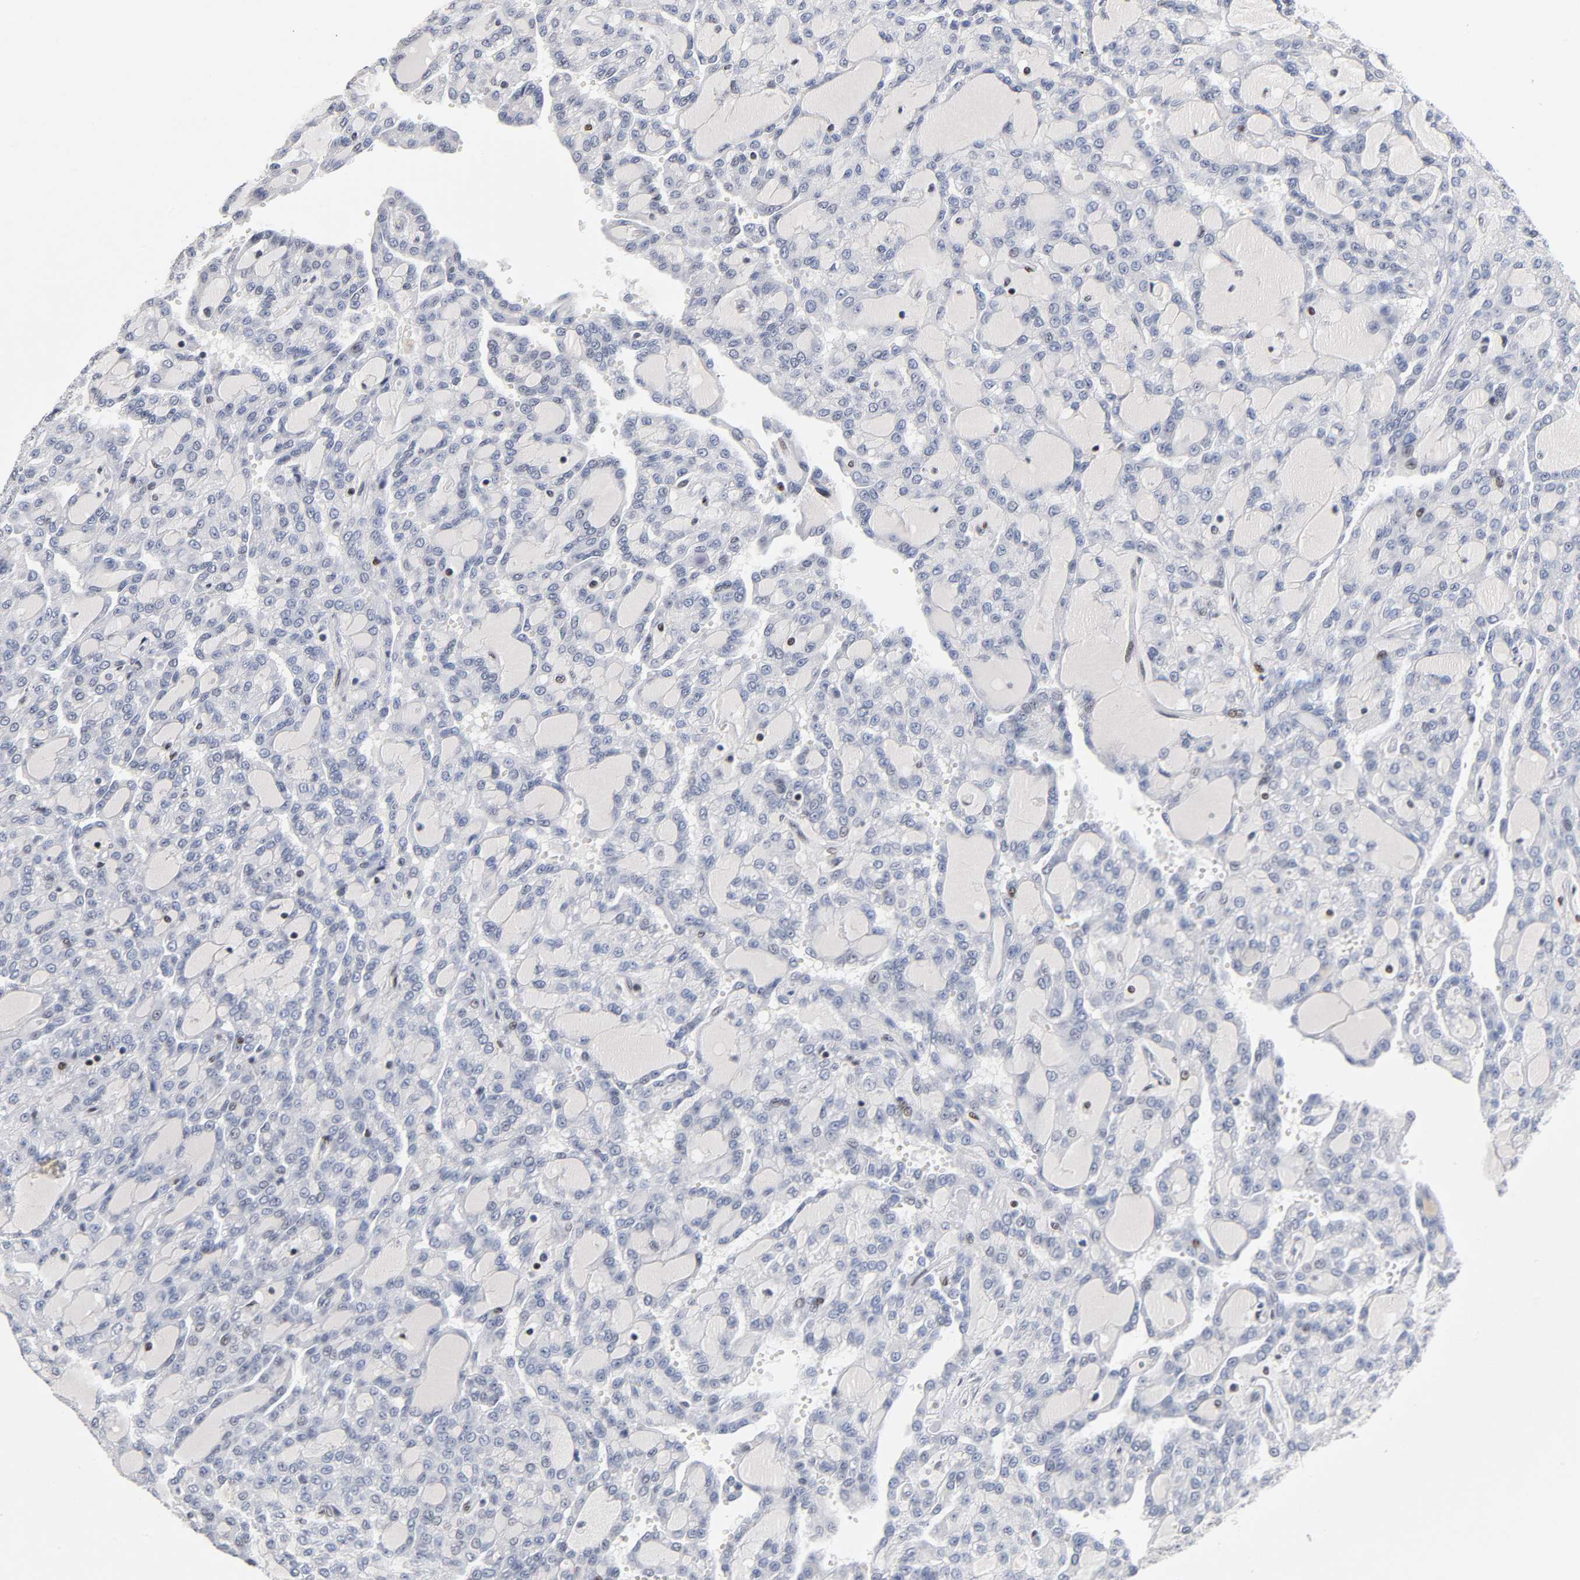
{"staining": {"intensity": "moderate", "quantity": "<25%", "location": "nuclear"}, "tissue": "renal cancer", "cell_type": "Tumor cells", "image_type": "cancer", "snomed": [{"axis": "morphology", "description": "Adenocarcinoma, NOS"}, {"axis": "topography", "description": "Kidney"}], "caption": "Human renal cancer (adenocarcinoma) stained with a protein marker shows moderate staining in tumor cells.", "gene": "SP3", "patient": {"sex": "male", "age": 63}}